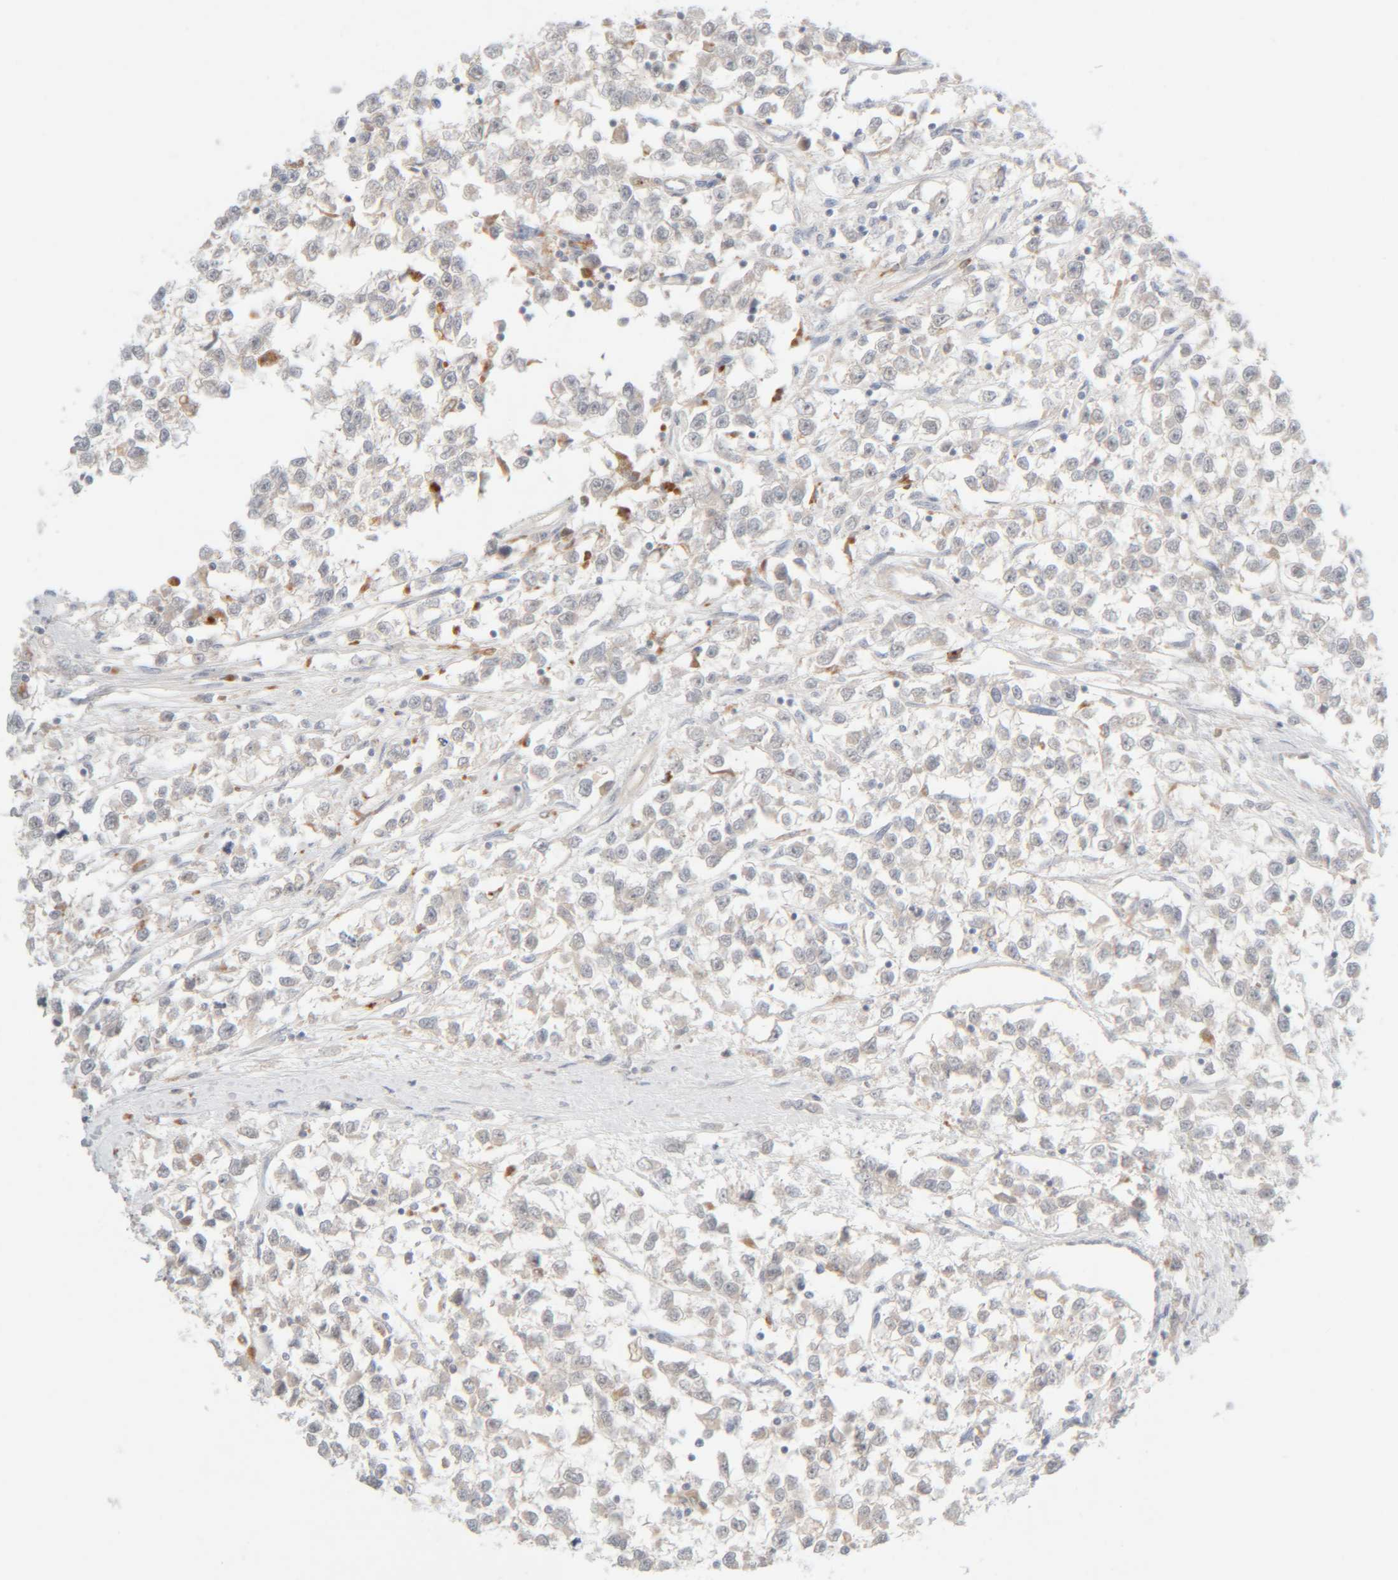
{"staining": {"intensity": "negative", "quantity": "none", "location": "none"}, "tissue": "testis cancer", "cell_type": "Tumor cells", "image_type": "cancer", "snomed": [{"axis": "morphology", "description": "Seminoma, NOS"}, {"axis": "morphology", "description": "Carcinoma, Embryonal, NOS"}, {"axis": "topography", "description": "Testis"}], "caption": "Image shows no significant protein staining in tumor cells of testis cancer (seminoma). (Stains: DAB IHC with hematoxylin counter stain, Microscopy: brightfield microscopy at high magnification).", "gene": "CHKA", "patient": {"sex": "male", "age": 51}}